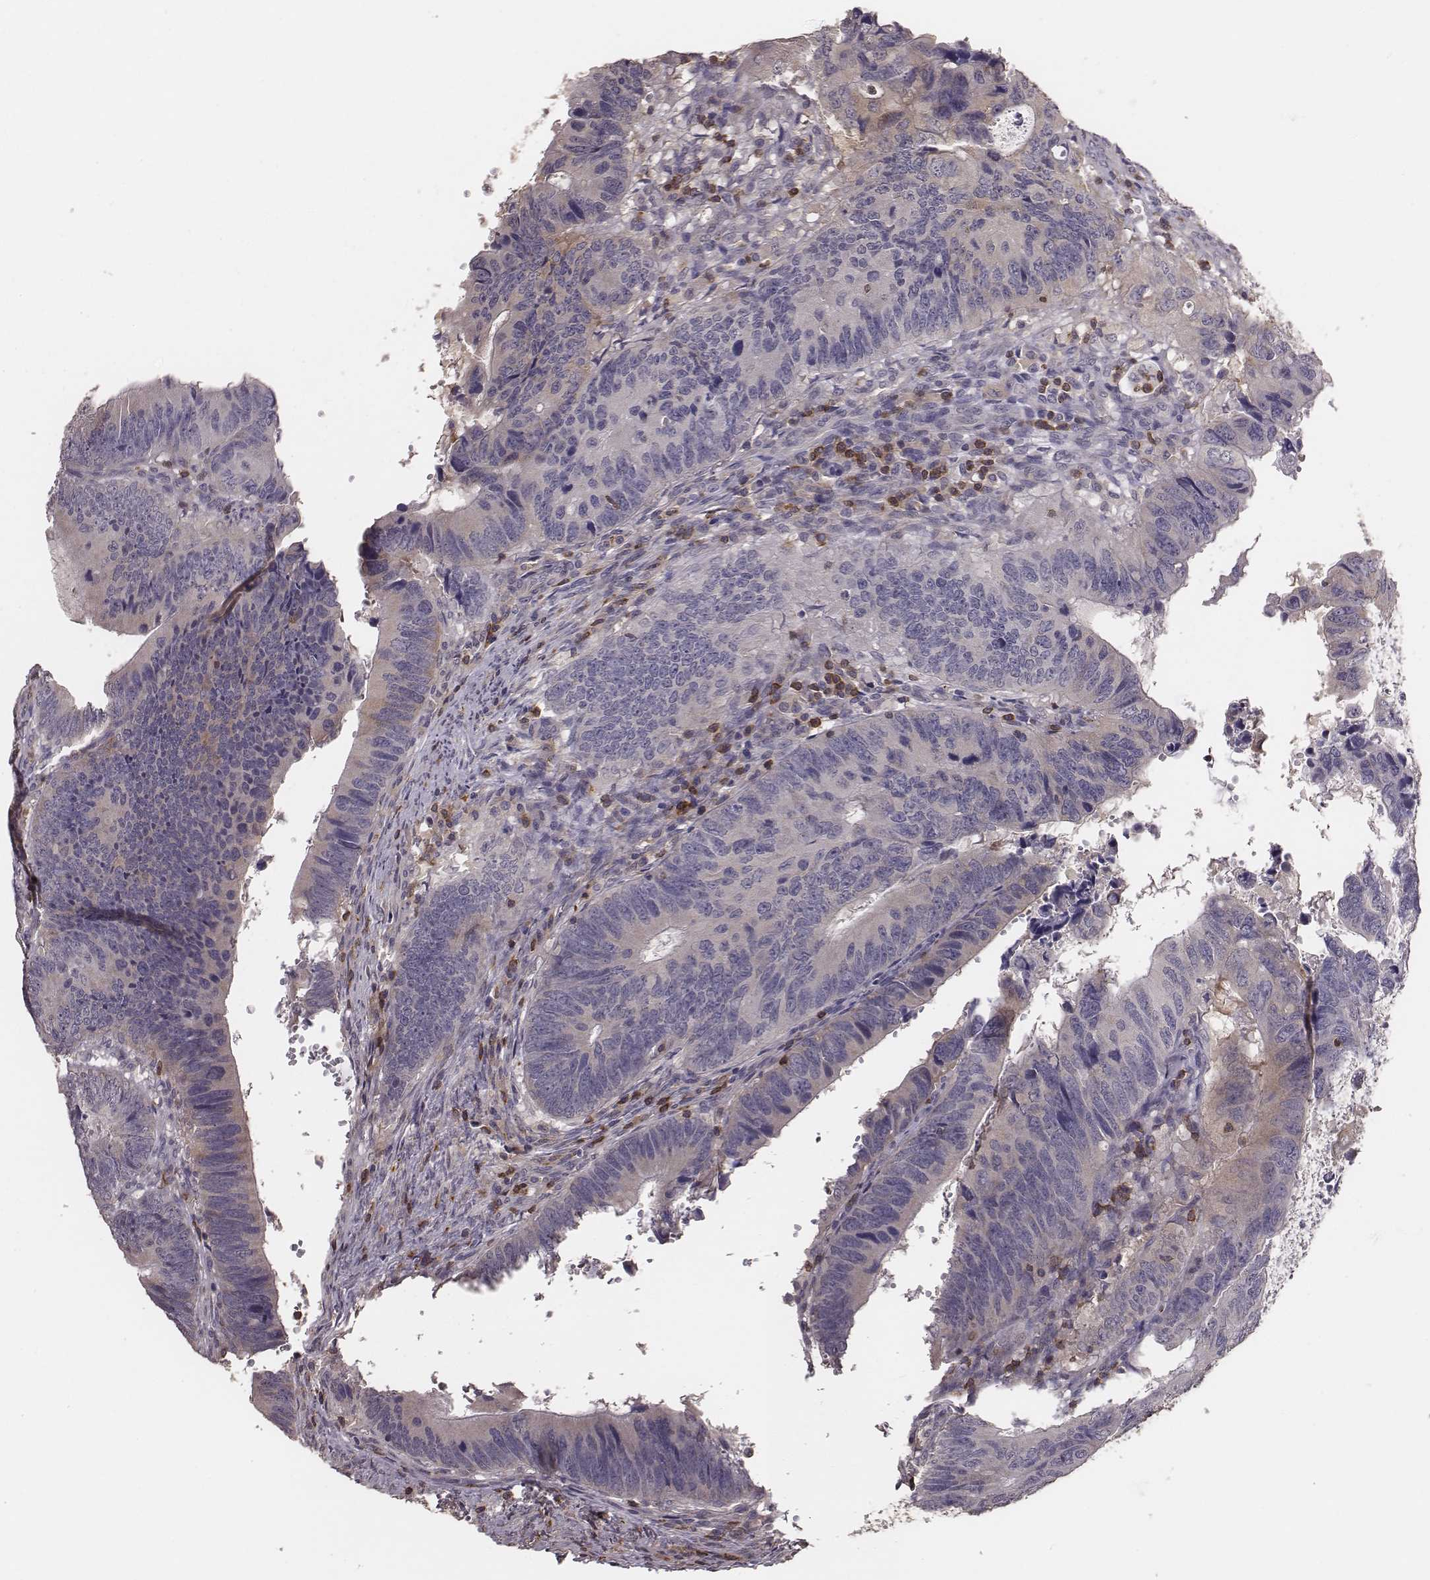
{"staining": {"intensity": "negative", "quantity": "none", "location": "none"}, "tissue": "colorectal cancer", "cell_type": "Tumor cells", "image_type": "cancer", "snomed": [{"axis": "morphology", "description": "Adenocarcinoma, NOS"}, {"axis": "topography", "description": "Colon"}], "caption": "This is an immunohistochemistry (IHC) photomicrograph of human adenocarcinoma (colorectal). There is no expression in tumor cells.", "gene": "PILRA", "patient": {"sex": "female", "age": 82}}